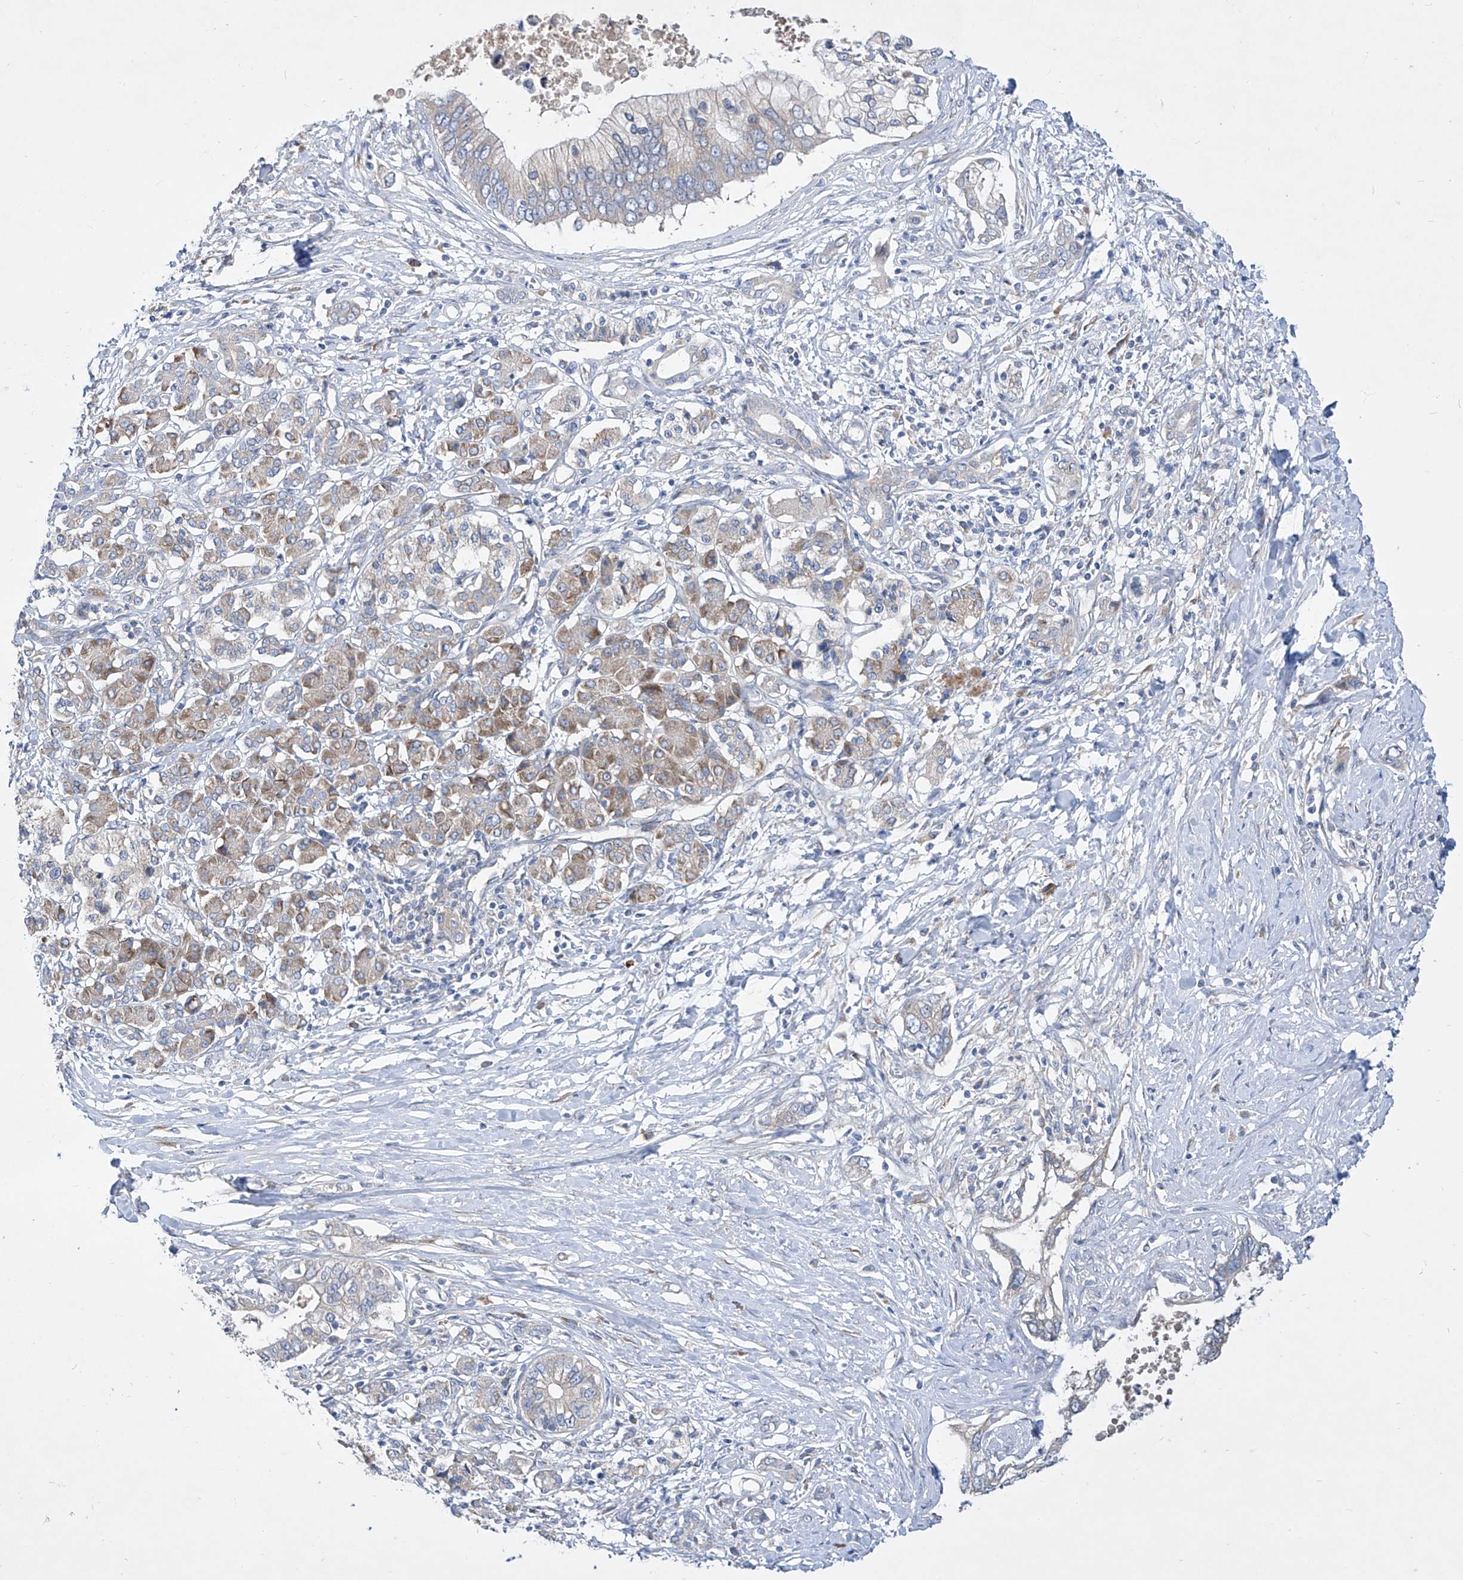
{"staining": {"intensity": "weak", "quantity": "<25%", "location": "cytoplasmic/membranous"}, "tissue": "pancreatic cancer", "cell_type": "Tumor cells", "image_type": "cancer", "snomed": [{"axis": "morphology", "description": "Normal tissue, NOS"}, {"axis": "morphology", "description": "Adenocarcinoma, NOS"}, {"axis": "topography", "description": "Pancreas"}, {"axis": "topography", "description": "Peripheral nerve tissue"}], "caption": "Image shows no significant protein staining in tumor cells of pancreatic cancer.", "gene": "UFL1", "patient": {"sex": "male", "age": 59}}